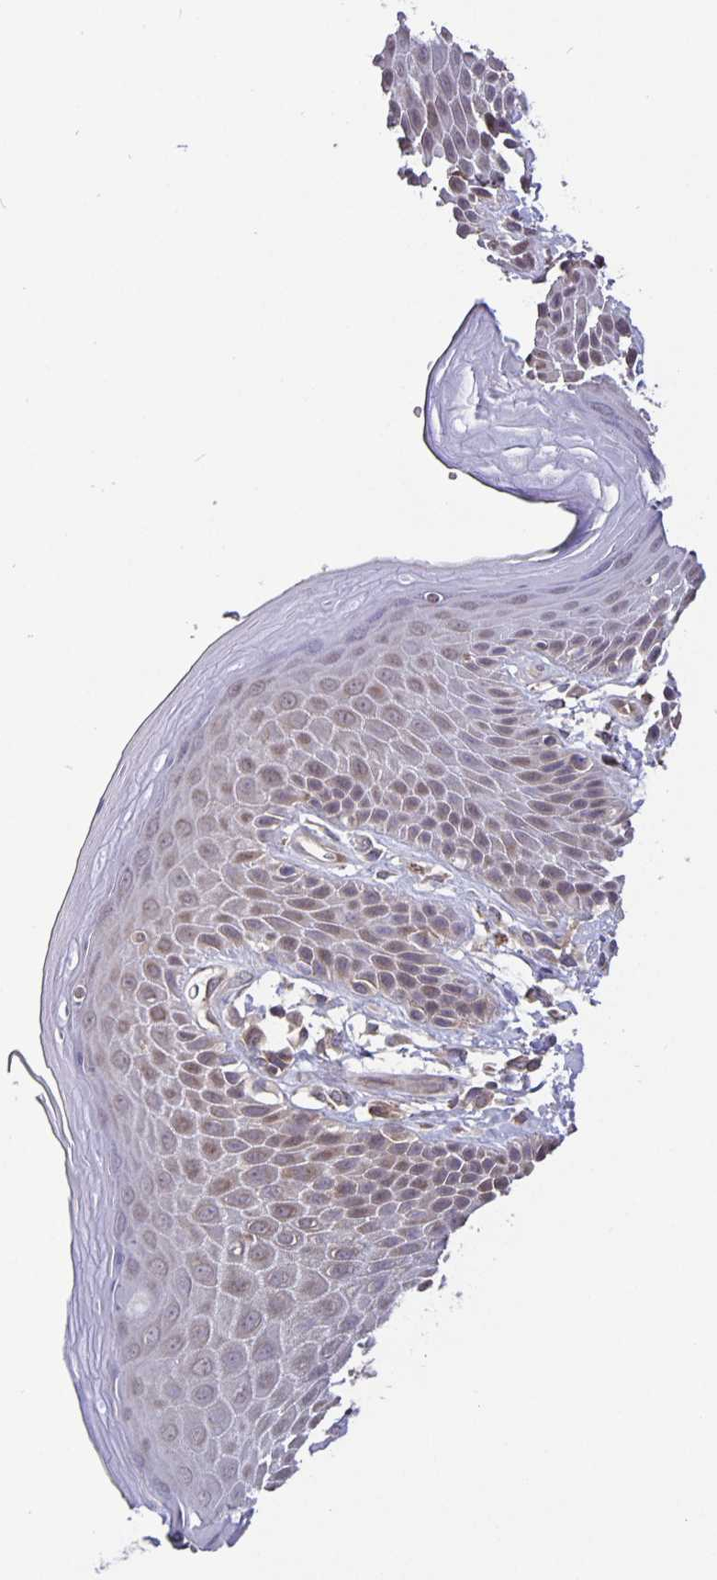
{"staining": {"intensity": "weak", "quantity": "25%-75%", "location": "cytoplasmic/membranous"}, "tissue": "skin", "cell_type": "Epidermal cells", "image_type": "normal", "snomed": [{"axis": "morphology", "description": "Normal tissue, NOS"}, {"axis": "topography", "description": "Peripheral nerve tissue"}], "caption": "Epidermal cells demonstrate low levels of weak cytoplasmic/membranous positivity in approximately 25%-75% of cells in normal human skin.", "gene": "FEM1C", "patient": {"sex": "male", "age": 51}}